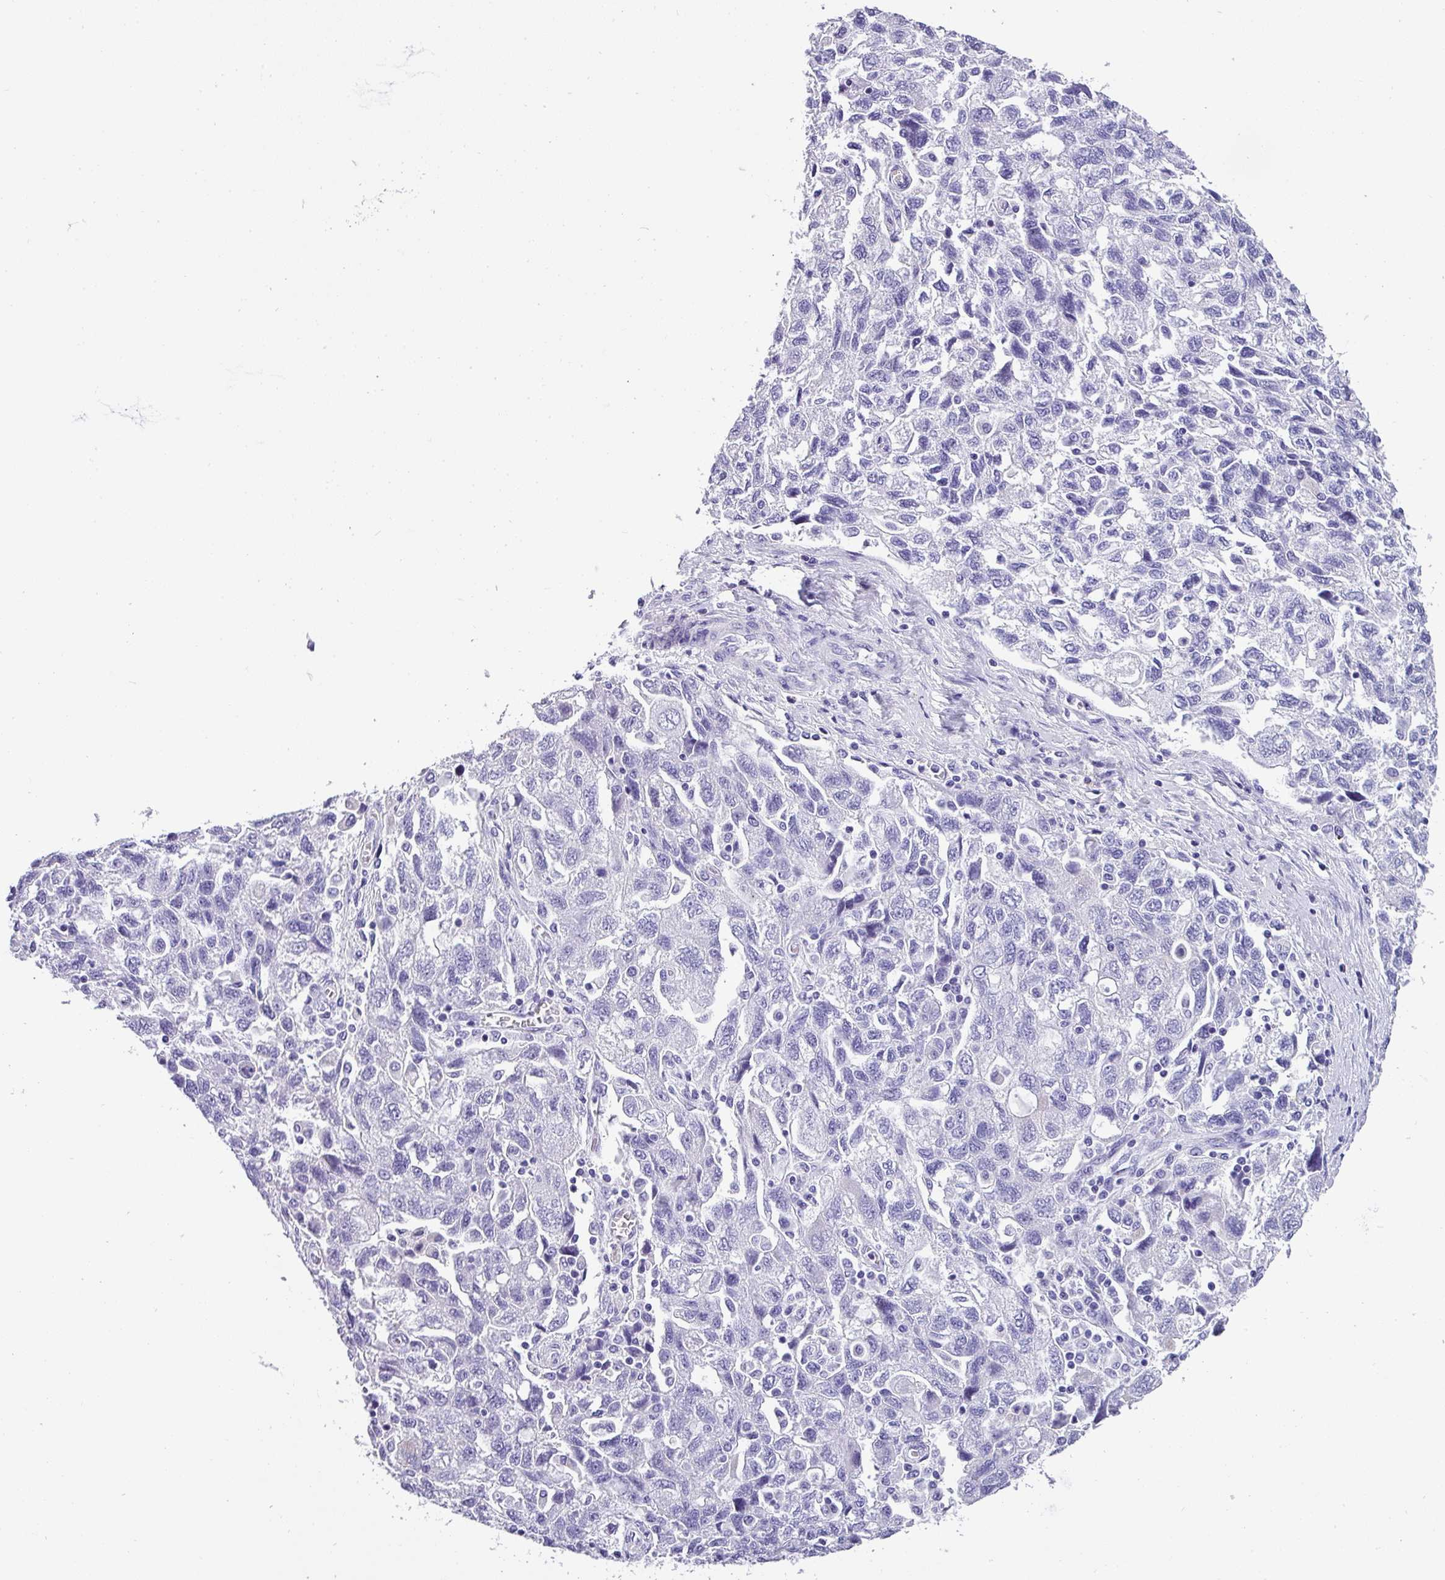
{"staining": {"intensity": "negative", "quantity": "none", "location": "none"}, "tissue": "ovarian cancer", "cell_type": "Tumor cells", "image_type": "cancer", "snomed": [{"axis": "morphology", "description": "Carcinoma, NOS"}, {"axis": "morphology", "description": "Cystadenocarcinoma, serous, NOS"}, {"axis": "topography", "description": "Ovary"}], "caption": "High magnification brightfield microscopy of ovarian cancer (carcinoma) stained with DAB (brown) and counterstained with hematoxylin (blue): tumor cells show no significant positivity.", "gene": "MUC21", "patient": {"sex": "female", "age": 69}}